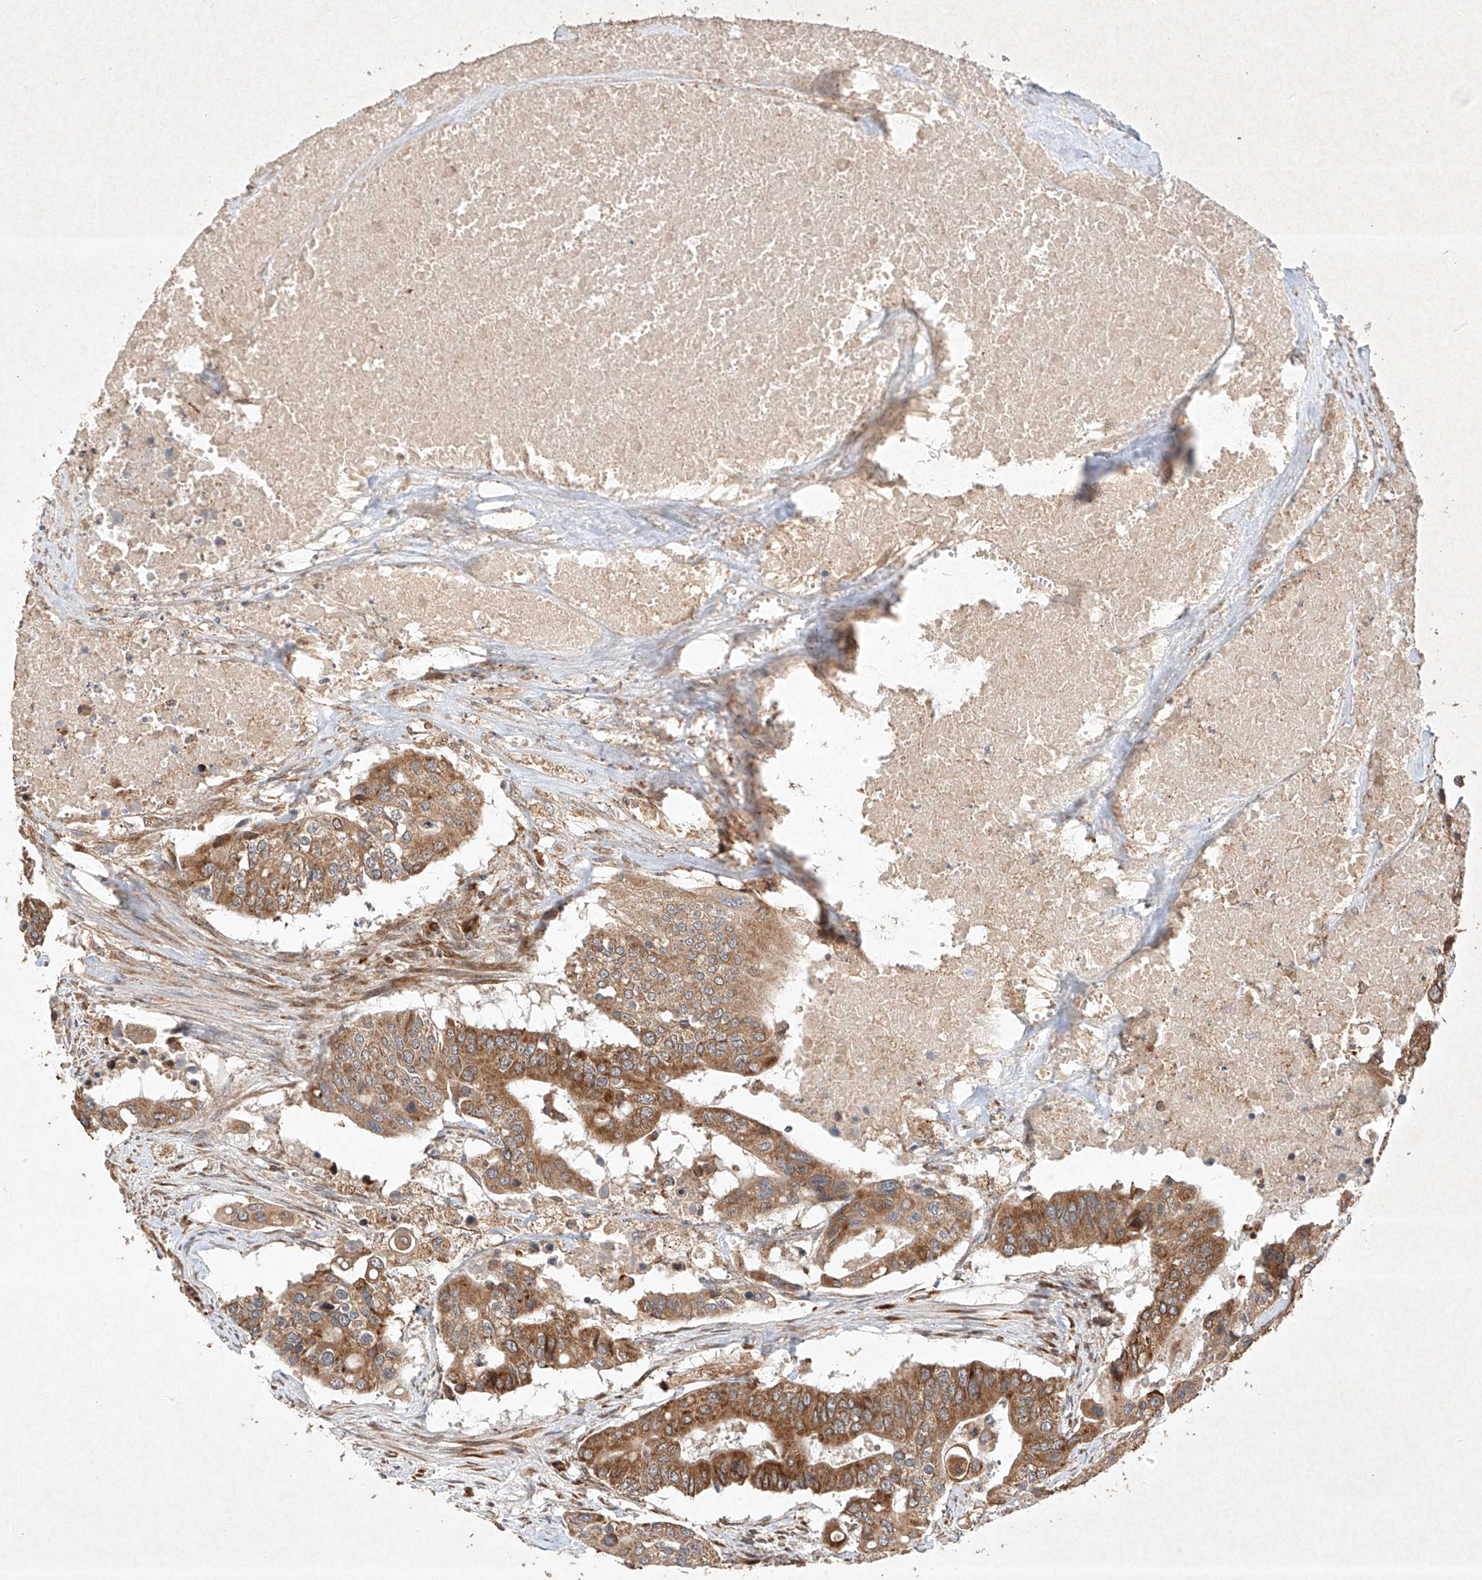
{"staining": {"intensity": "moderate", "quantity": ">75%", "location": "cytoplasmic/membranous"}, "tissue": "colorectal cancer", "cell_type": "Tumor cells", "image_type": "cancer", "snomed": [{"axis": "morphology", "description": "Adenocarcinoma, NOS"}, {"axis": "topography", "description": "Colon"}], "caption": "Protein expression by IHC exhibits moderate cytoplasmic/membranous expression in approximately >75% of tumor cells in colorectal cancer (adenocarcinoma).", "gene": "SEMA3B", "patient": {"sex": "male", "age": 77}}